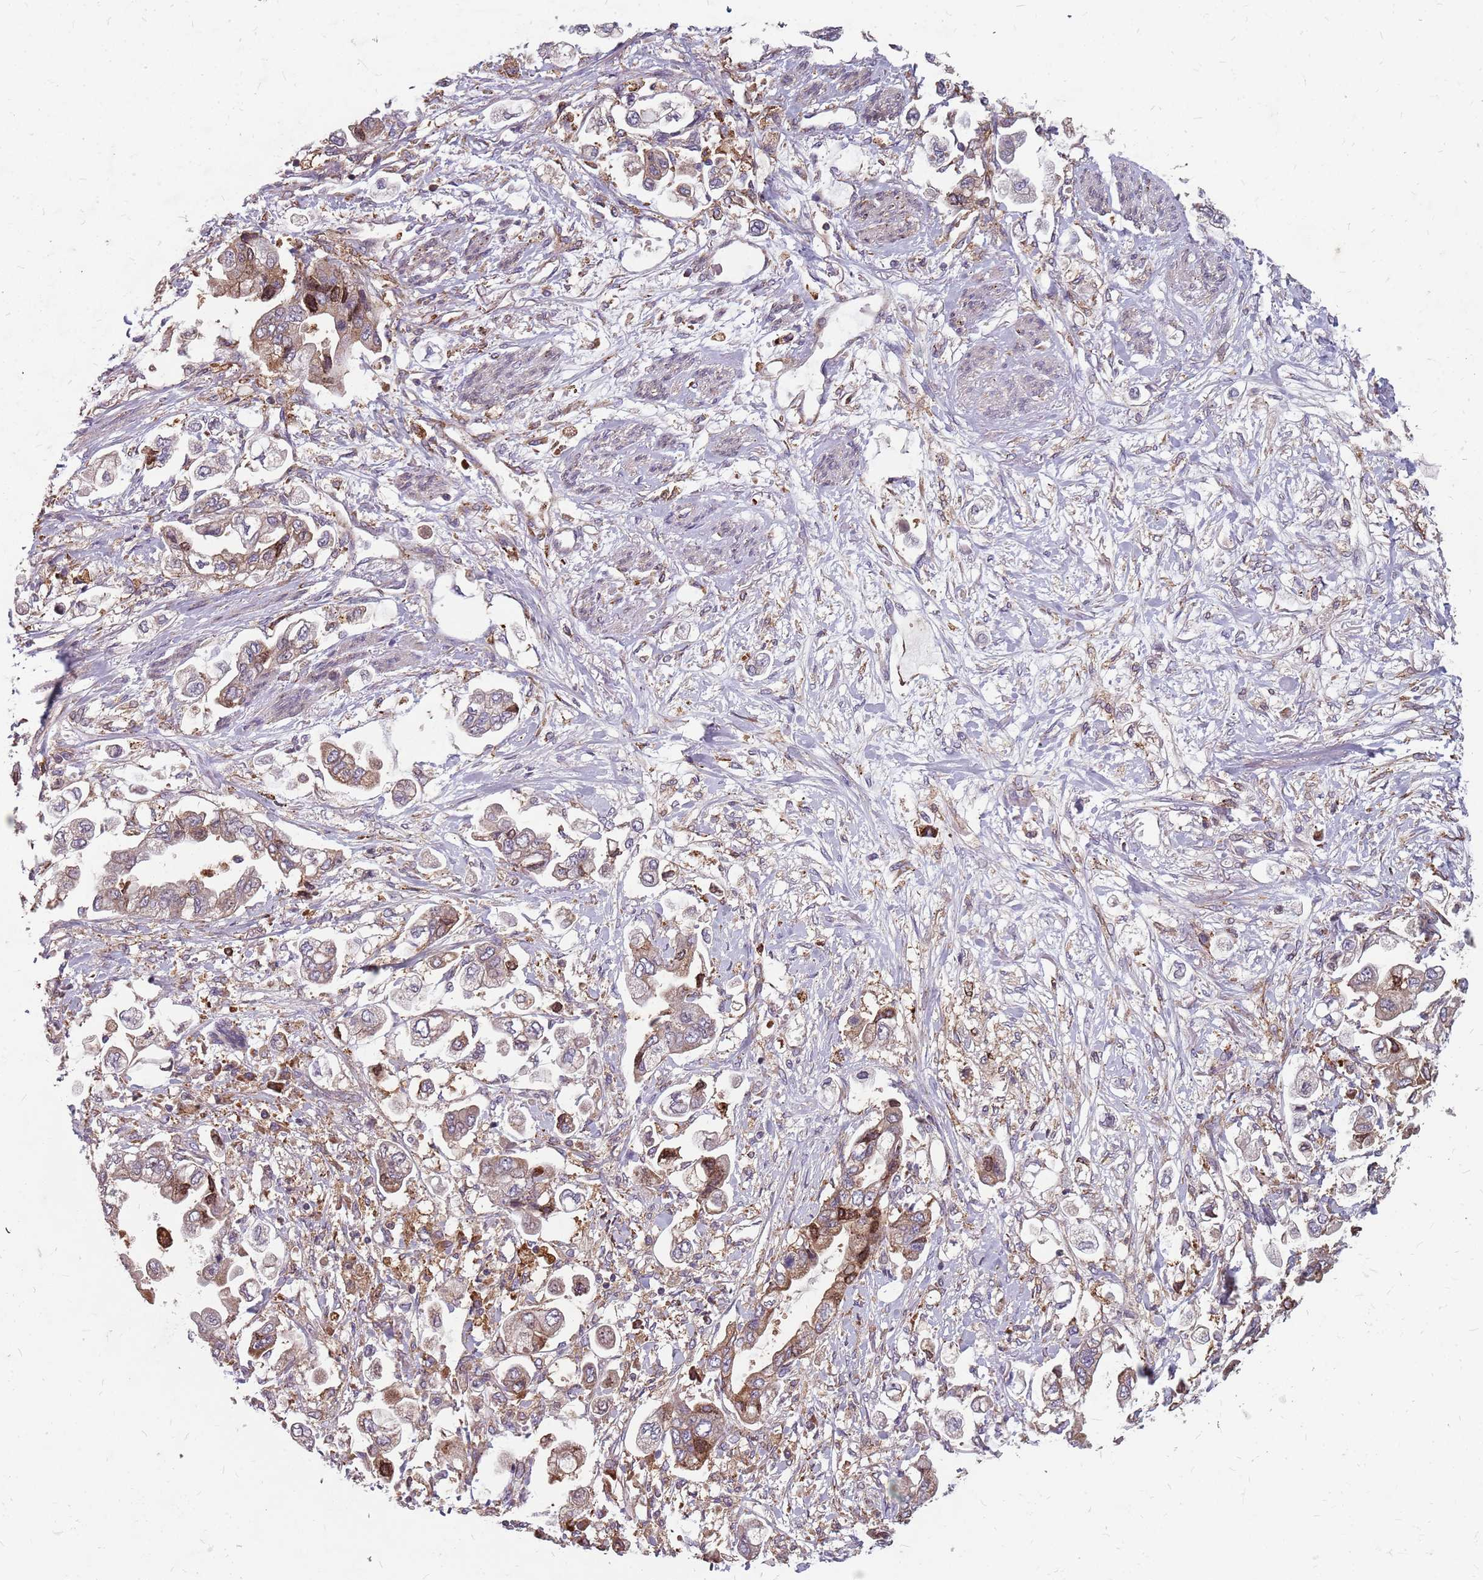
{"staining": {"intensity": "weak", "quantity": "25%-75%", "location": "cytoplasmic/membranous,nuclear"}, "tissue": "stomach cancer", "cell_type": "Tumor cells", "image_type": "cancer", "snomed": [{"axis": "morphology", "description": "Adenocarcinoma, NOS"}, {"axis": "topography", "description": "Stomach"}], "caption": "Immunohistochemical staining of human stomach adenocarcinoma exhibits weak cytoplasmic/membranous and nuclear protein positivity in about 25%-75% of tumor cells. The protein of interest is shown in brown color, while the nuclei are stained blue.", "gene": "NME4", "patient": {"sex": "male", "age": 62}}